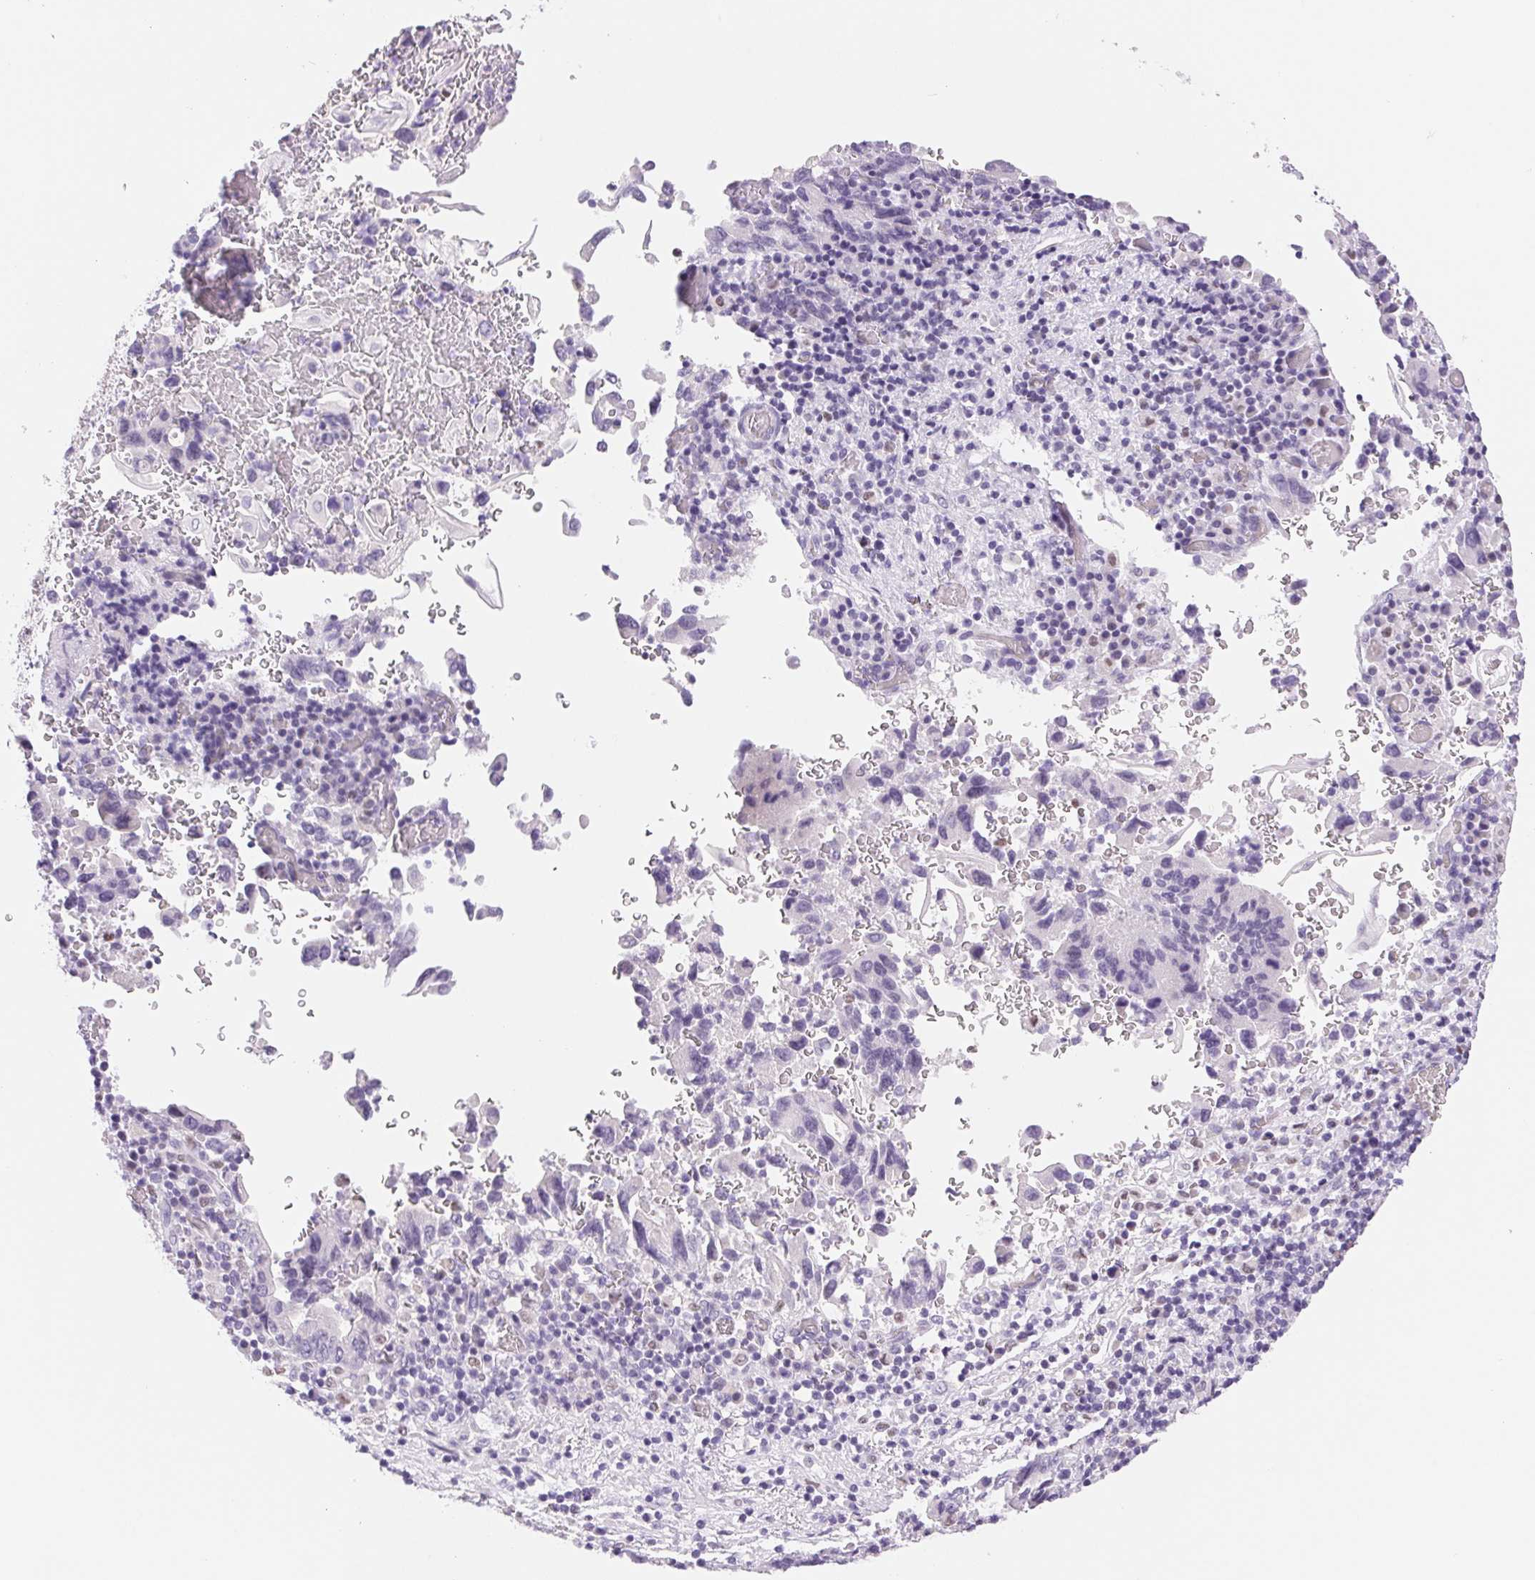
{"staining": {"intensity": "negative", "quantity": "none", "location": "none"}, "tissue": "stomach cancer", "cell_type": "Tumor cells", "image_type": "cancer", "snomed": [{"axis": "morphology", "description": "Adenocarcinoma, NOS"}, {"axis": "topography", "description": "Stomach, upper"}], "caption": "Immunohistochemistry (IHC) photomicrograph of neoplastic tissue: stomach cancer (adenocarcinoma) stained with DAB (3,3'-diaminobenzidine) reveals no significant protein staining in tumor cells. (Immunohistochemistry (IHC), brightfield microscopy, high magnification).", "gene": "ASGR2", "patient": {"sex": "male", "age": 74}}